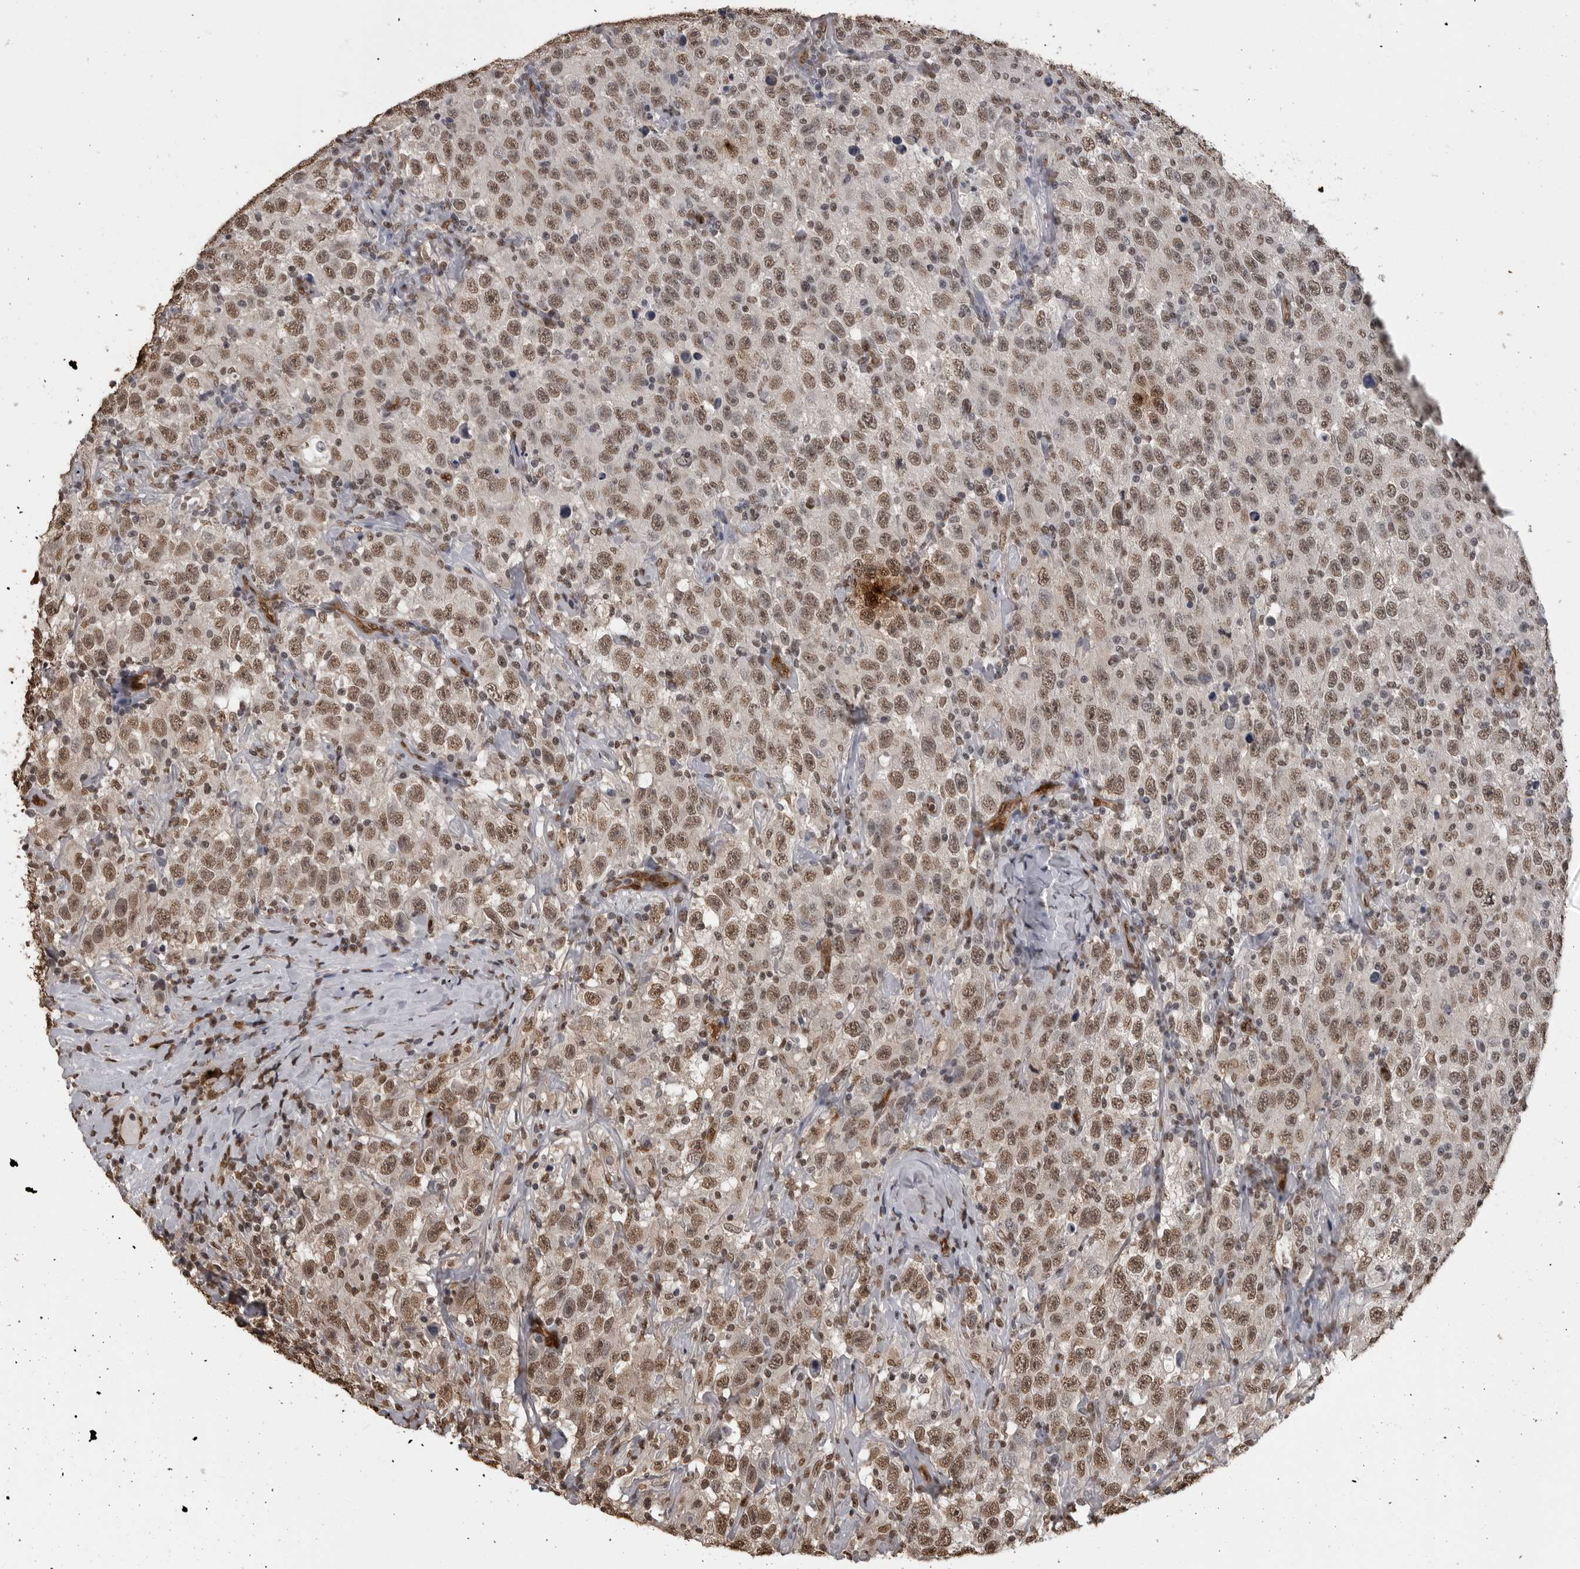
{"staining": {"intensity": "moderate", "quantity": ">75%", "location": "nuclear"}, "tissue": "testis cancer", "cell_type": "Tumor cells", "image_type": "cancer", "snomed": [{"axis": "morphology", "description": "Seminoma, NOS"}, {"axis": "topography", "description": "Testis"}], "caption": "There is medium levels of moderate nuclear positivity in tumor cells of seminoma (testis), as demonstrated by immunohistochemical staining (brown color).", "gene": "SMAD2", "patient": {"sex": "male", "age": 41}}